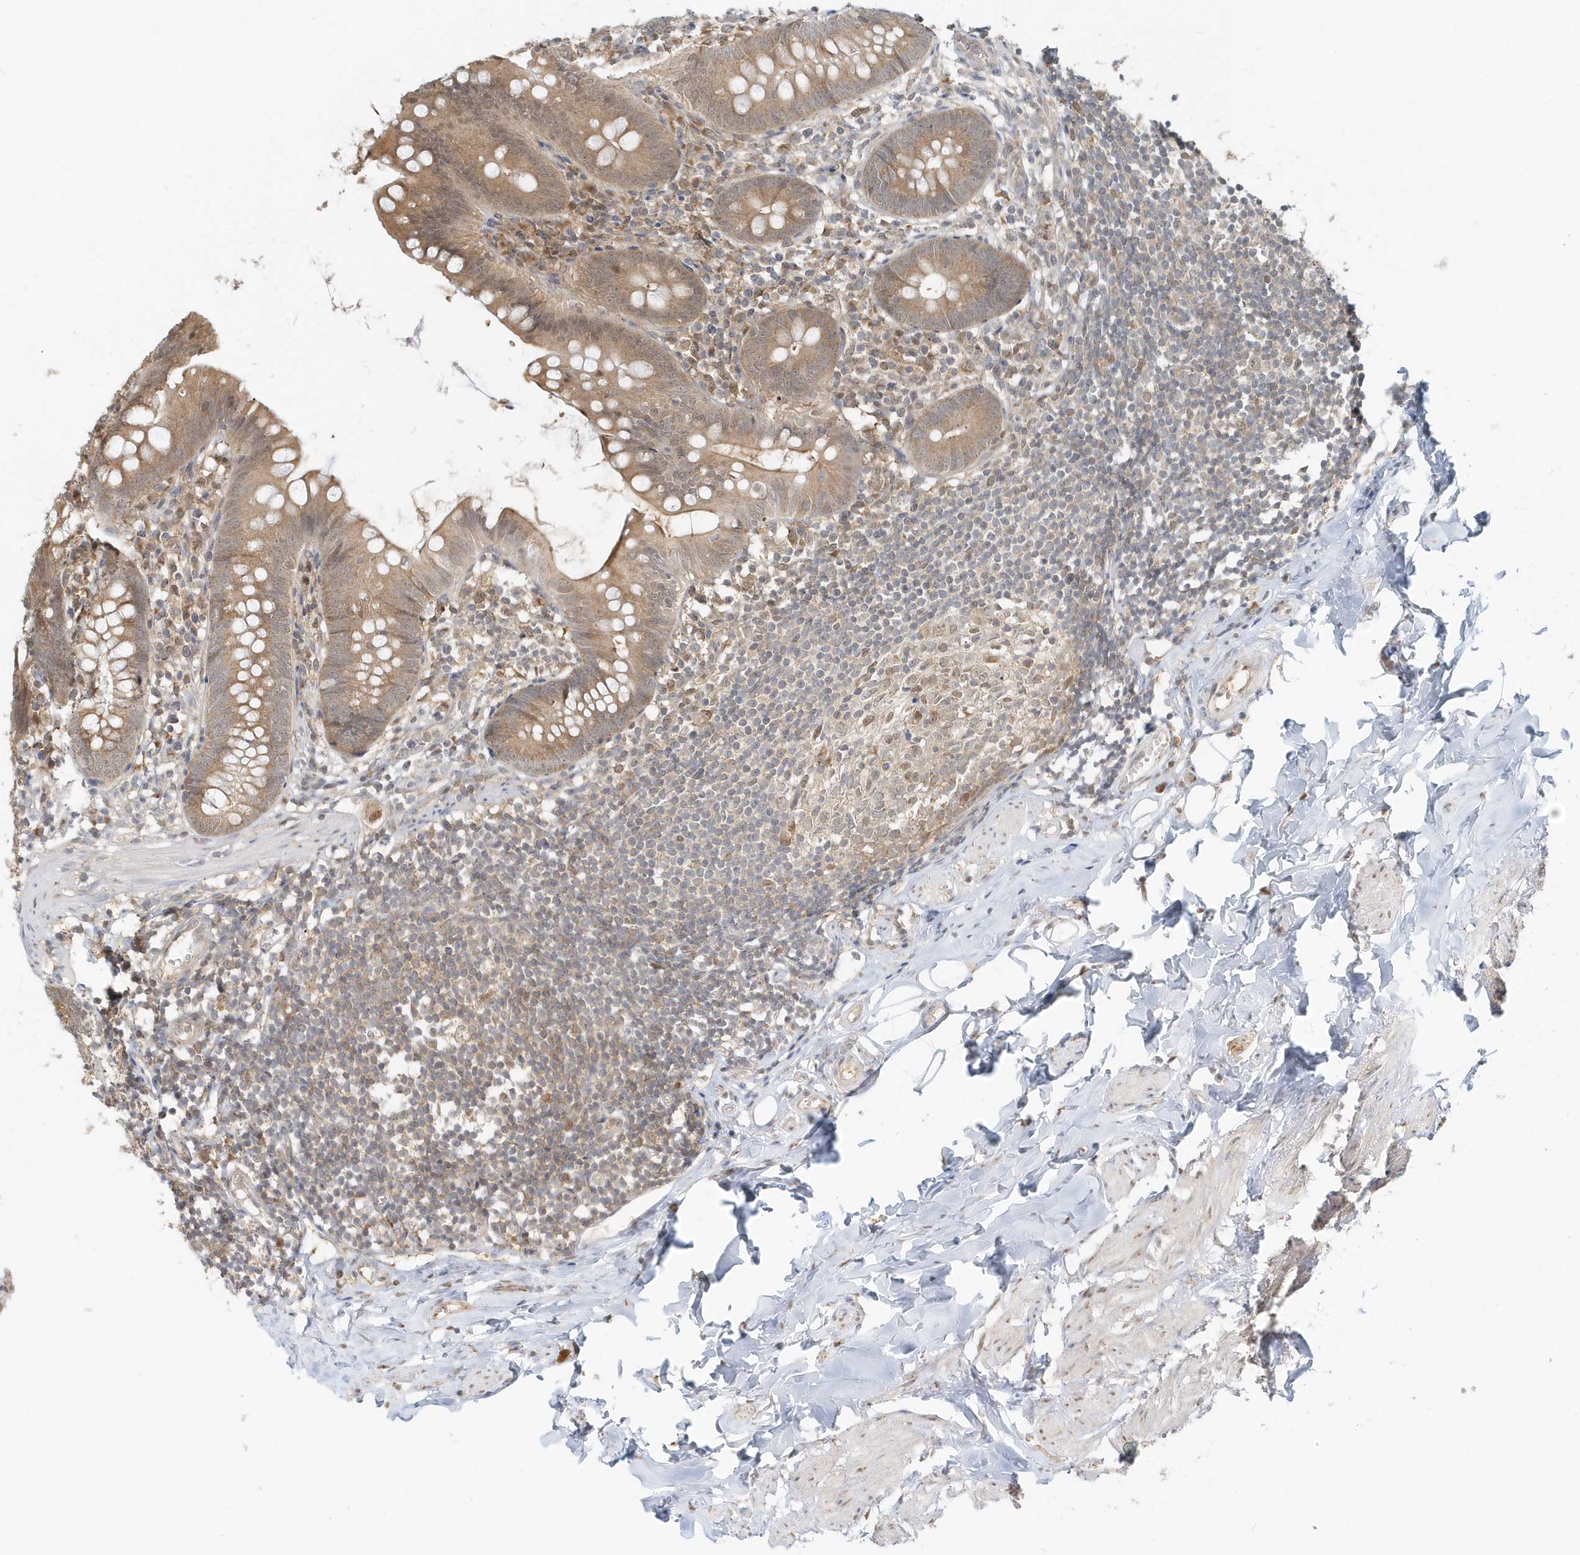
{"staining": {"intensity": "moderate", "quantity": ">75%", "location": "cytoplasmic/membranous,nuclear"}, "tissue": "appendix", "cell_type": "Glandular cells", "image_type": "normal", "snomed": [{"axis": "morphology", "description": "Normal tissue, NOS"}, {"axis": "topography", "description": "Appendix"}], "caption": "This photomicrograph shows immunohistochemistry staining of unremarkable human appendix, with medium moderate cytoplasmic/membranous,nuclear expression in approximately >75% of glandular cells.", "gene": "PSMD6", "patient": {"sex": "female", "age": 62}}